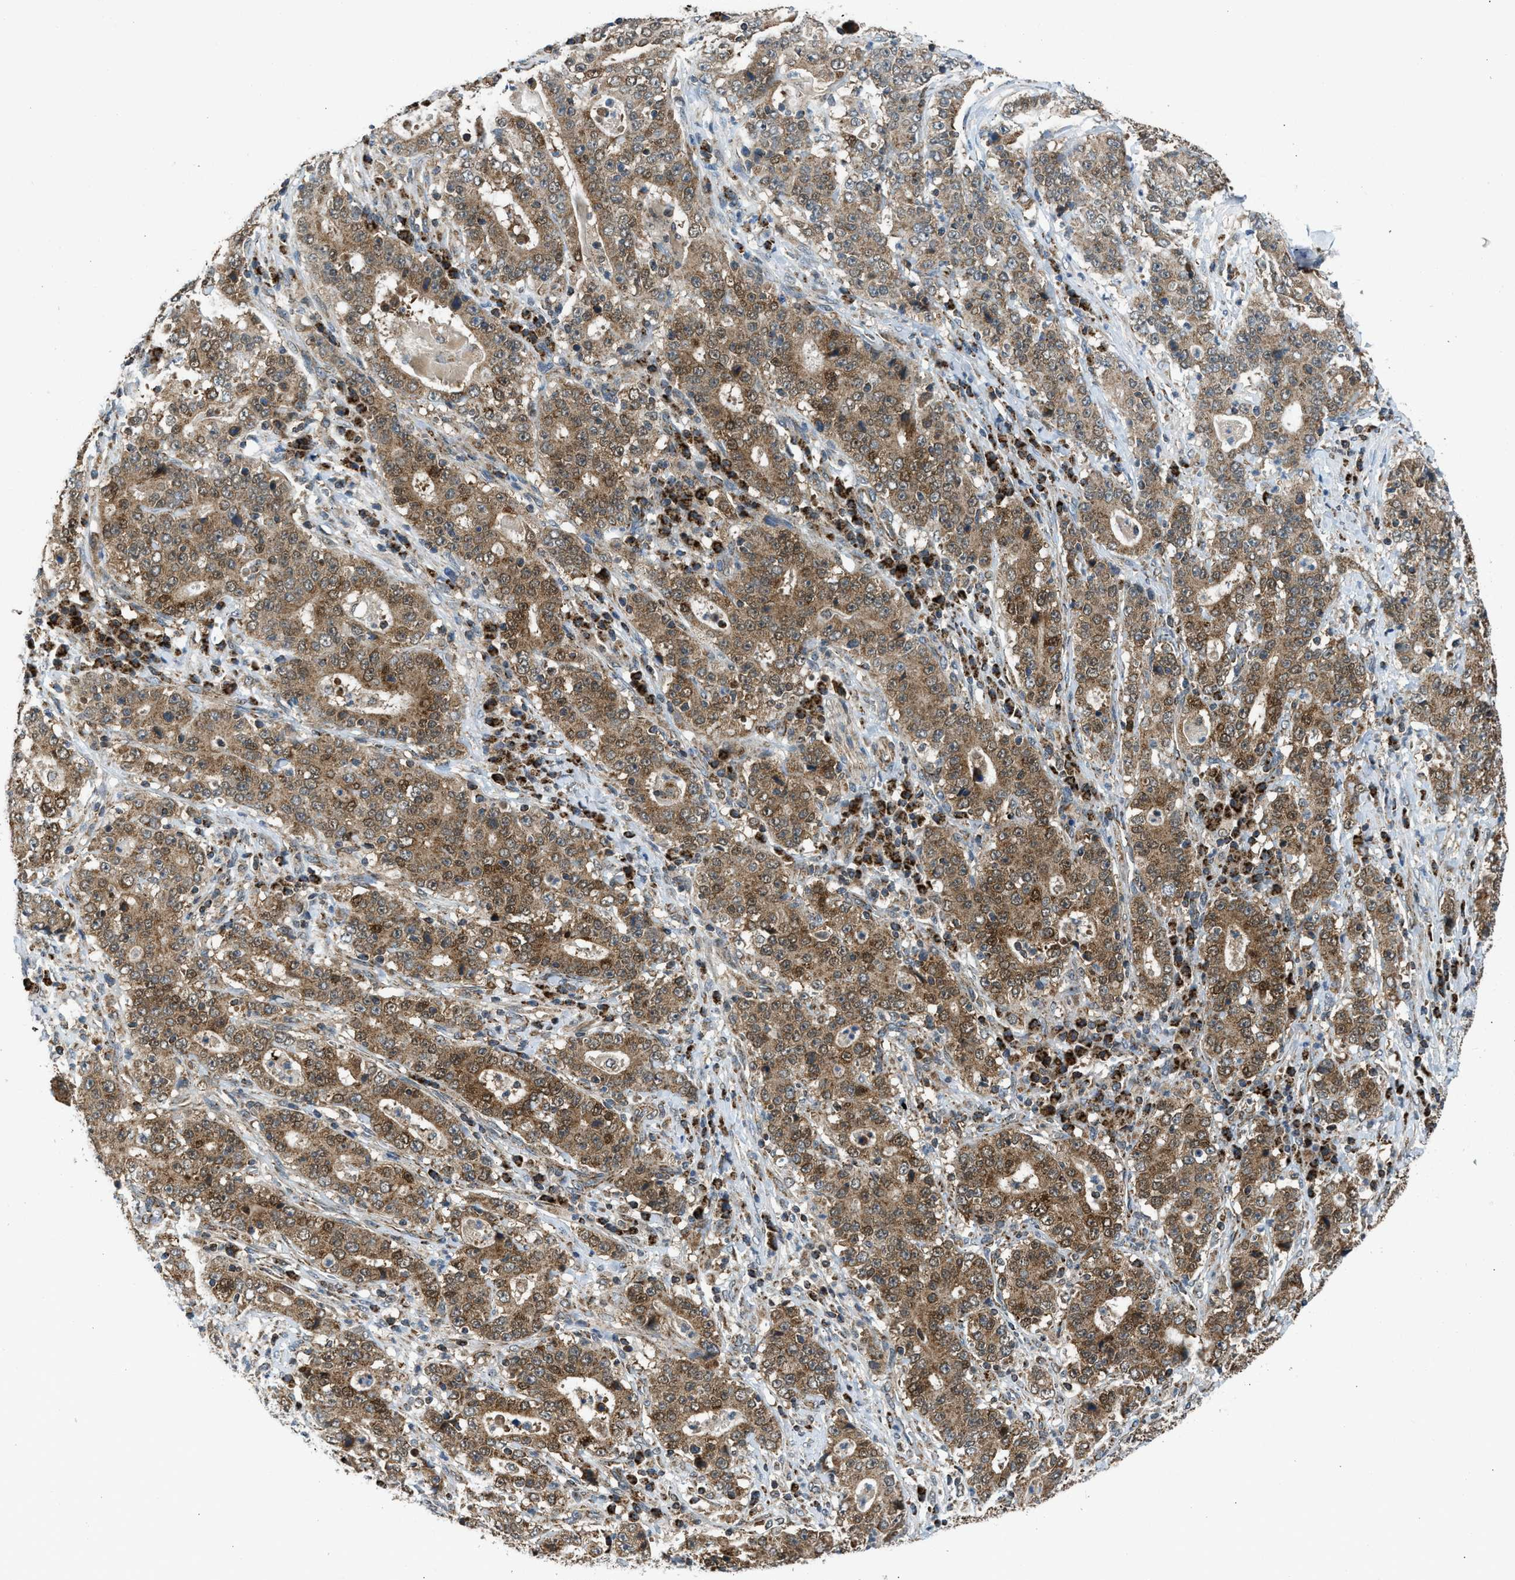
{"staining": {"intensity": "moderate", "quantity": ">75%", "location": "cytoplasmic/membranous"}, "tissue": "stomach cancer", "cell_type": "Tumor cells", "image_type": "cancer", "snomed": [{"axis": "morphology", "description": "Normal tissue, NOS"}, {"axis": "morphology", "description": "Adenocarcinoma, NOS"}, {"axis": "topography", "description": "Stomach, upper"}, {"axis": "topography", "description": "Stomach"}], "caption": "Immunohistochemistry image of stomach cancer (adenocarcinoma) stained for a protein (brown), which shows medium levels of moderate cytoplasmic/membranous positivity in about >75% of tumor cells.", "gene": "SESN2", "patient": {"sex": "male", "age": 59}}